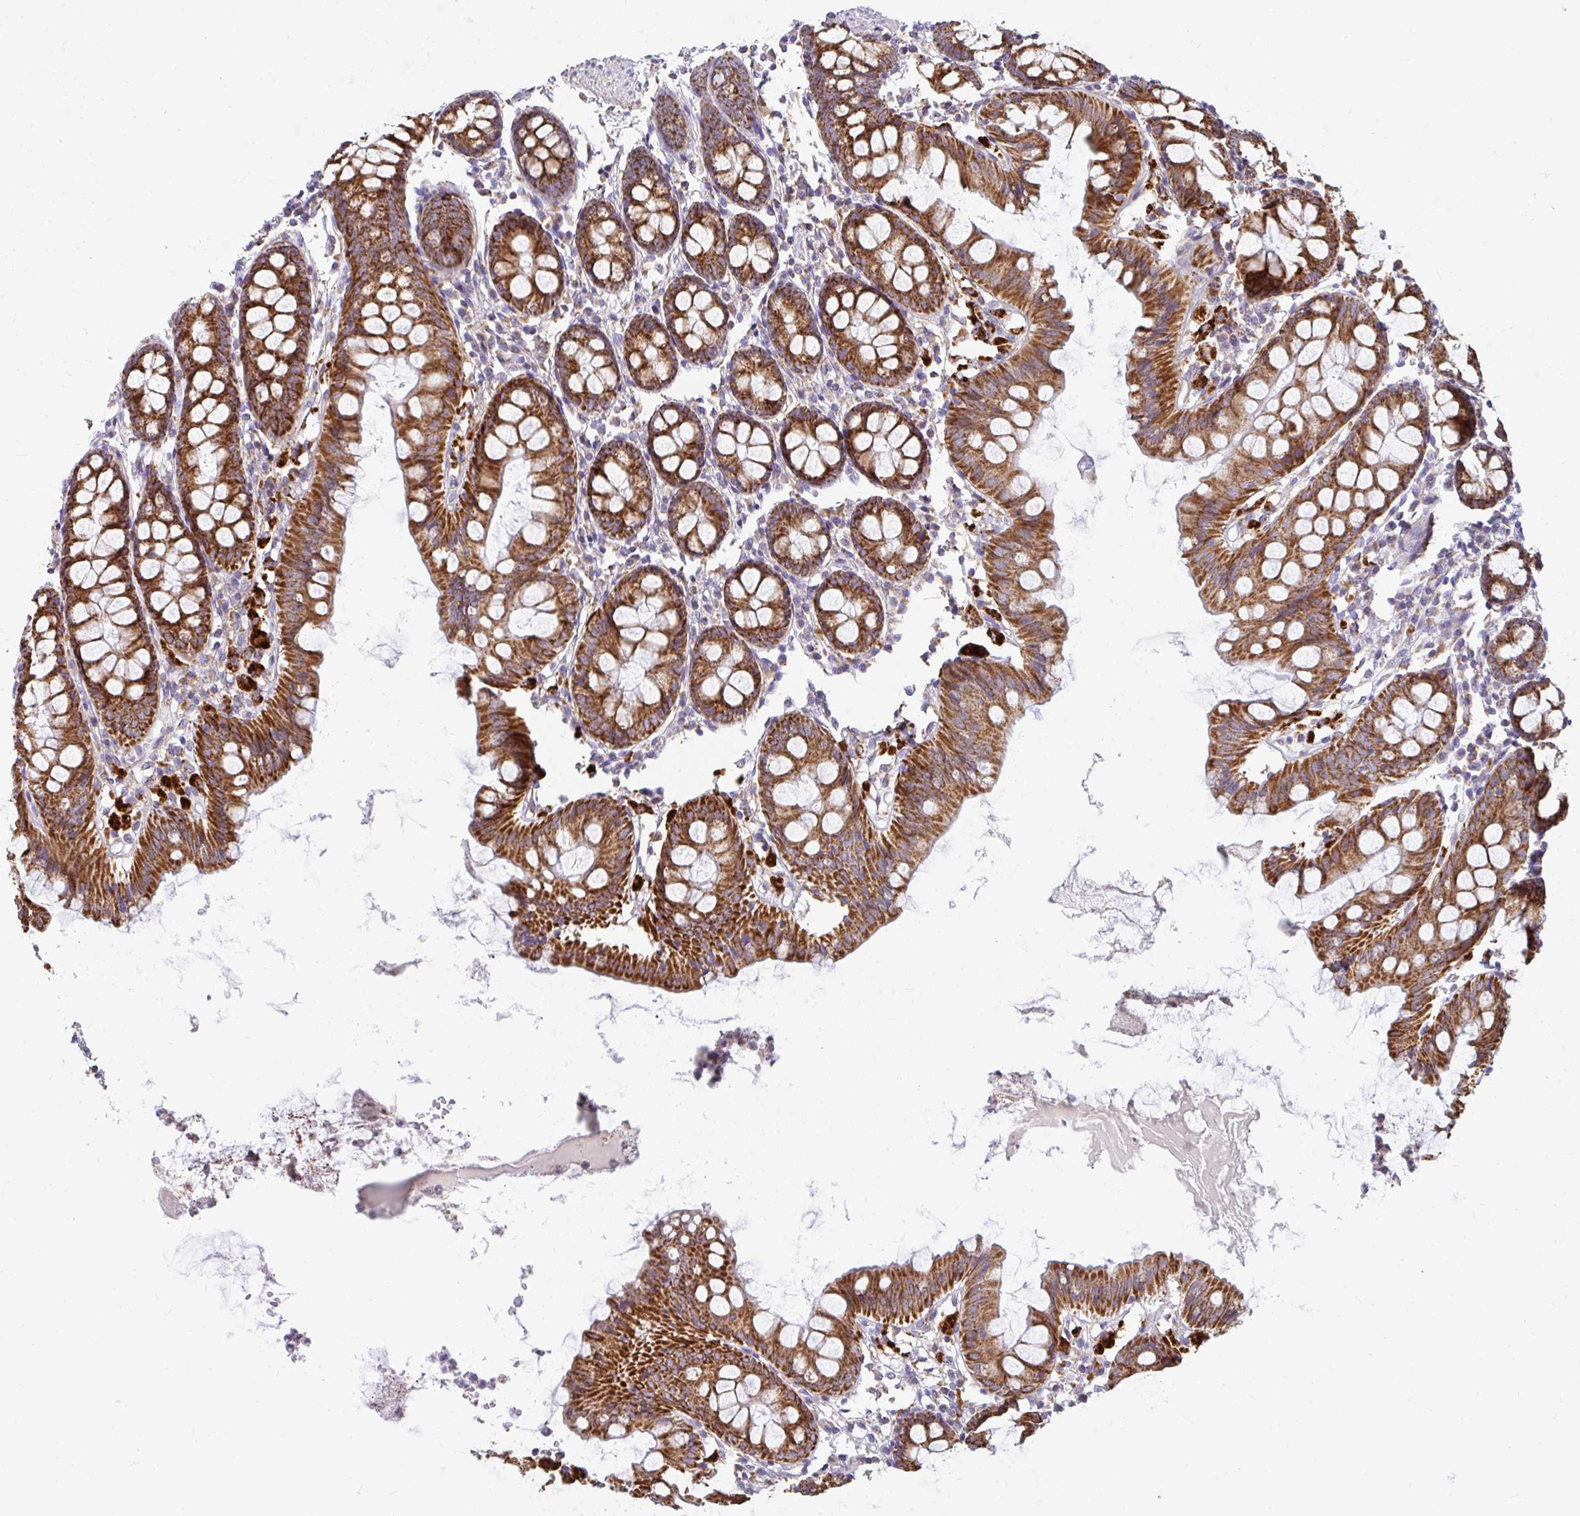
{"staining": {"intensity": "strong", "quantity": ">75%", "location": "cytoplasmic/membranous"}, "tissue": "colon", "cell_type": "Glandular cells", "image_type": "normal", "snomed": [{"axis": "morphology", "description": "Normal tissue, NOS"}, {"axis": "topography", "description": "Colon"}], "caption": "Immunohistochemistry histopathology image of normal colon: colon stained using IHC demonstrates high levels of strong protein expression localized specifically in the cytoplasmic/membranous of glandular cells, appearing as a cytoplasmic/membranous brown color.", "gene": "FAHD1", "patient": {"sex": "female", "age": 84}}